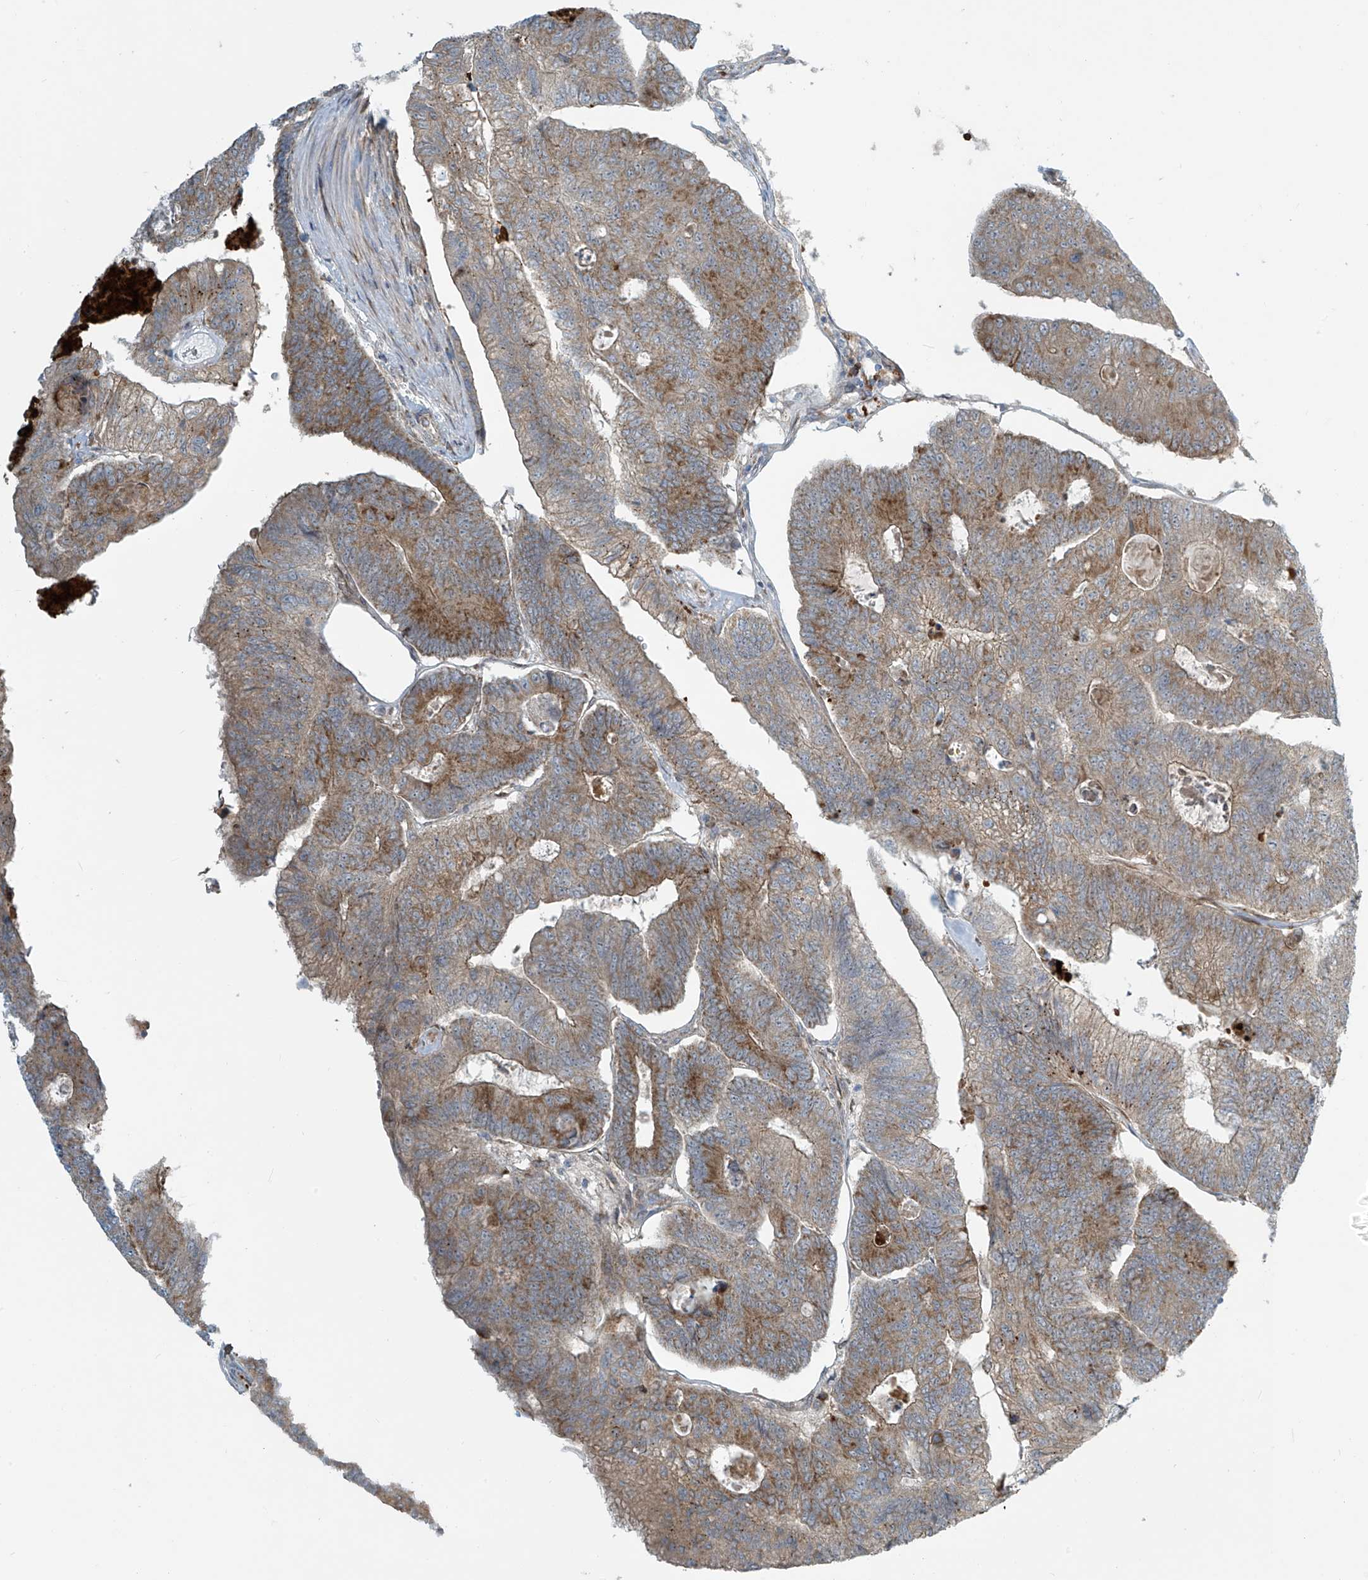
{"staining": {"intensity": "moderate", "quantity": "25%-75%", "location": "cytoplasmic/membranous"}, "tissue": "colorectal cancer", "cell_type": "Tumor cells", "image_type": "cancer", "snomed": [{"axis": "morphology", "description": "Adenocarcinoma, NOS"}, {"axis": "topography", "description": "Colon"}], "caption": "IHC (DAB (3,3'-diaminobenzidine)) staining of human colorectal cancer shows moderate cytoplasmic/membranous protein staining in about 25%-75% of tumor cells.", "gene": "LZTS3", "patient": {"sex": "female", "age": 67}}